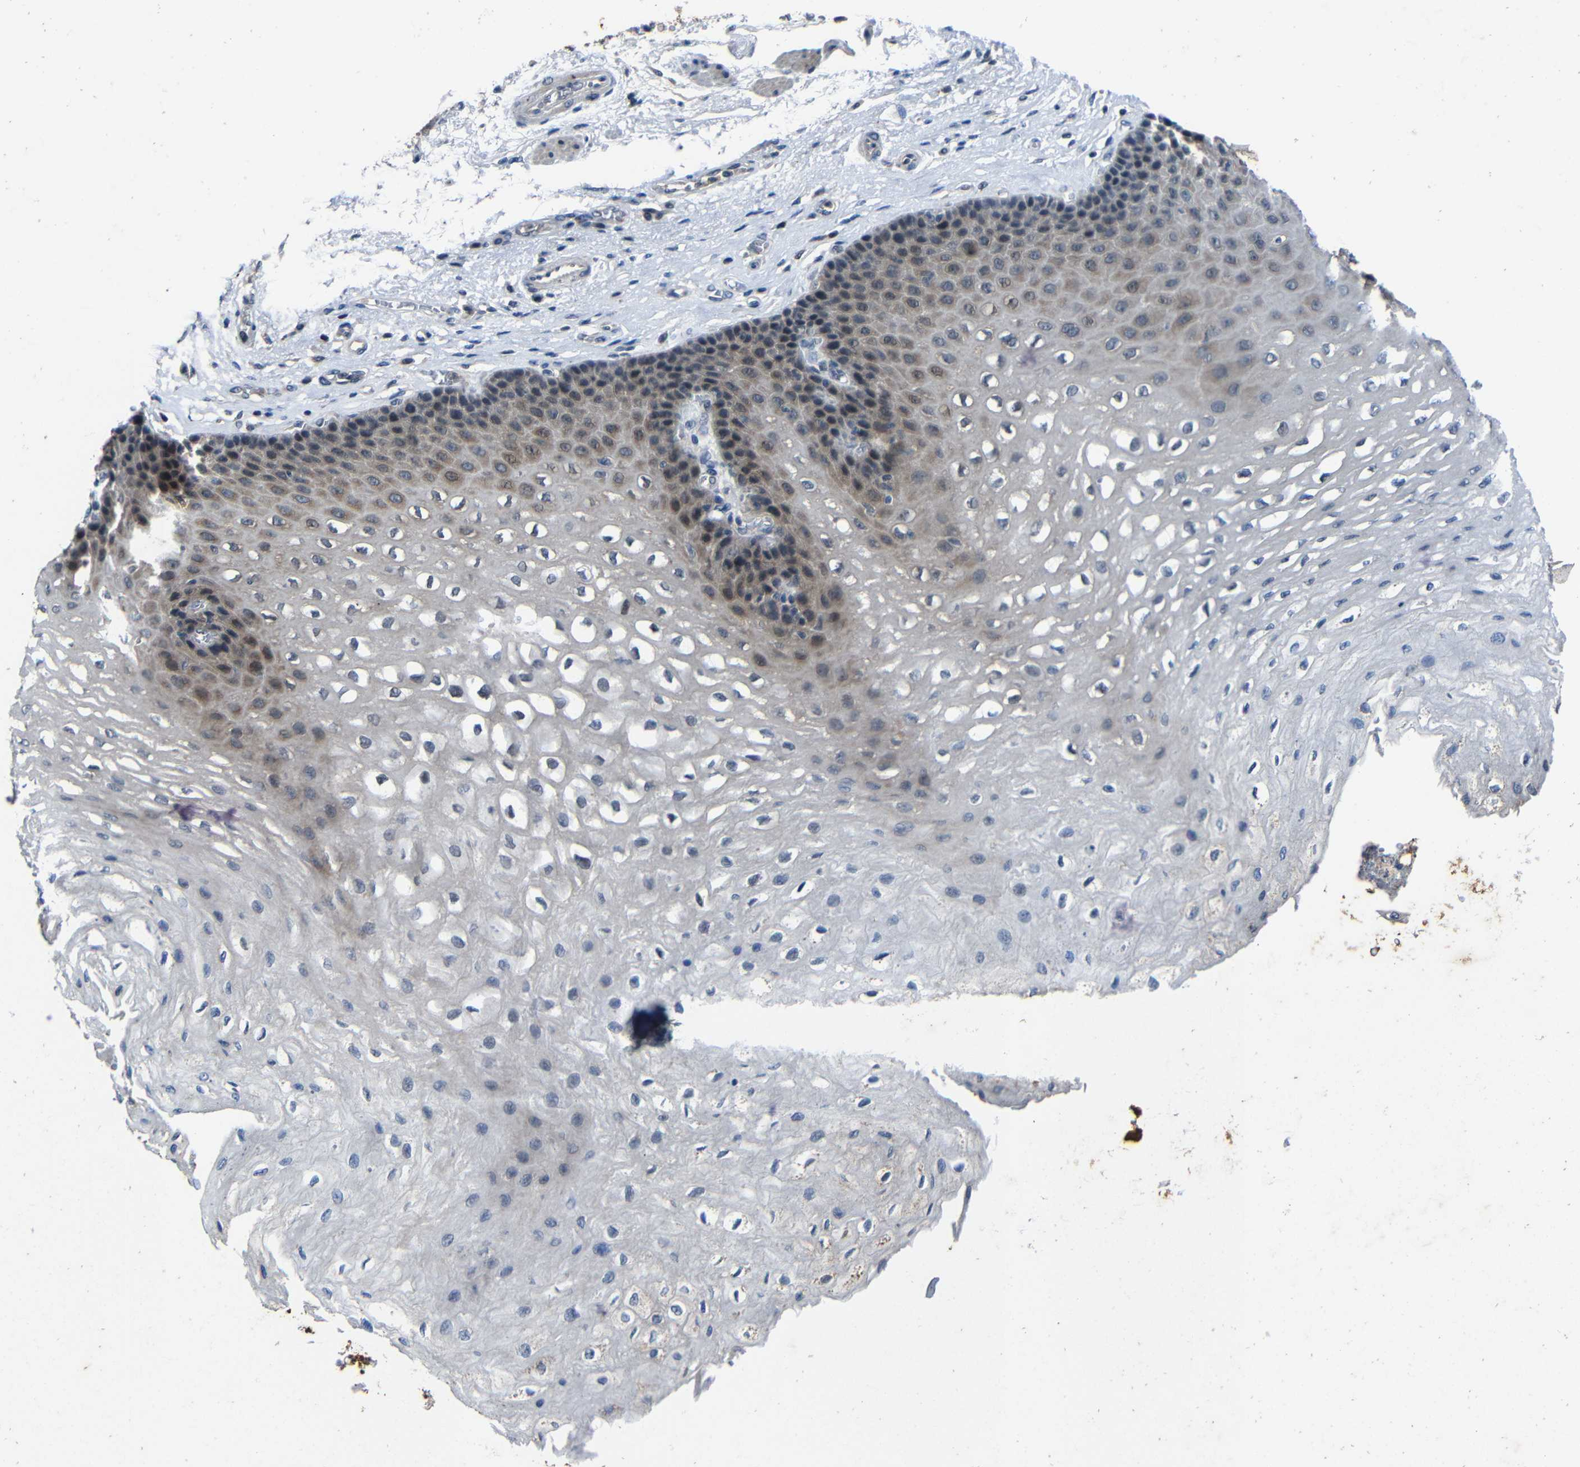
{"staining": {"intensity": "weak", "quantity": "25%-75%", "location": "cytoplasmic/membranous"}, "tissue": "esophagus", "cell_type": "Squamous epithelial cells", "image_type": "normal", "snomed": [{"axis": "morphology", "description": "Normal tissue, NOS"}, {"axis": "topography", "description": "Esophagus"}], "caption": "Protein expression by IHC exhibits weak cytoplasmic/membranous expression in approximately 25%-75% of squamous epithelial cells in unremarkable esophagus.", "gene": "C6orf89", "patient": {"sex": "female", "age": 72}}